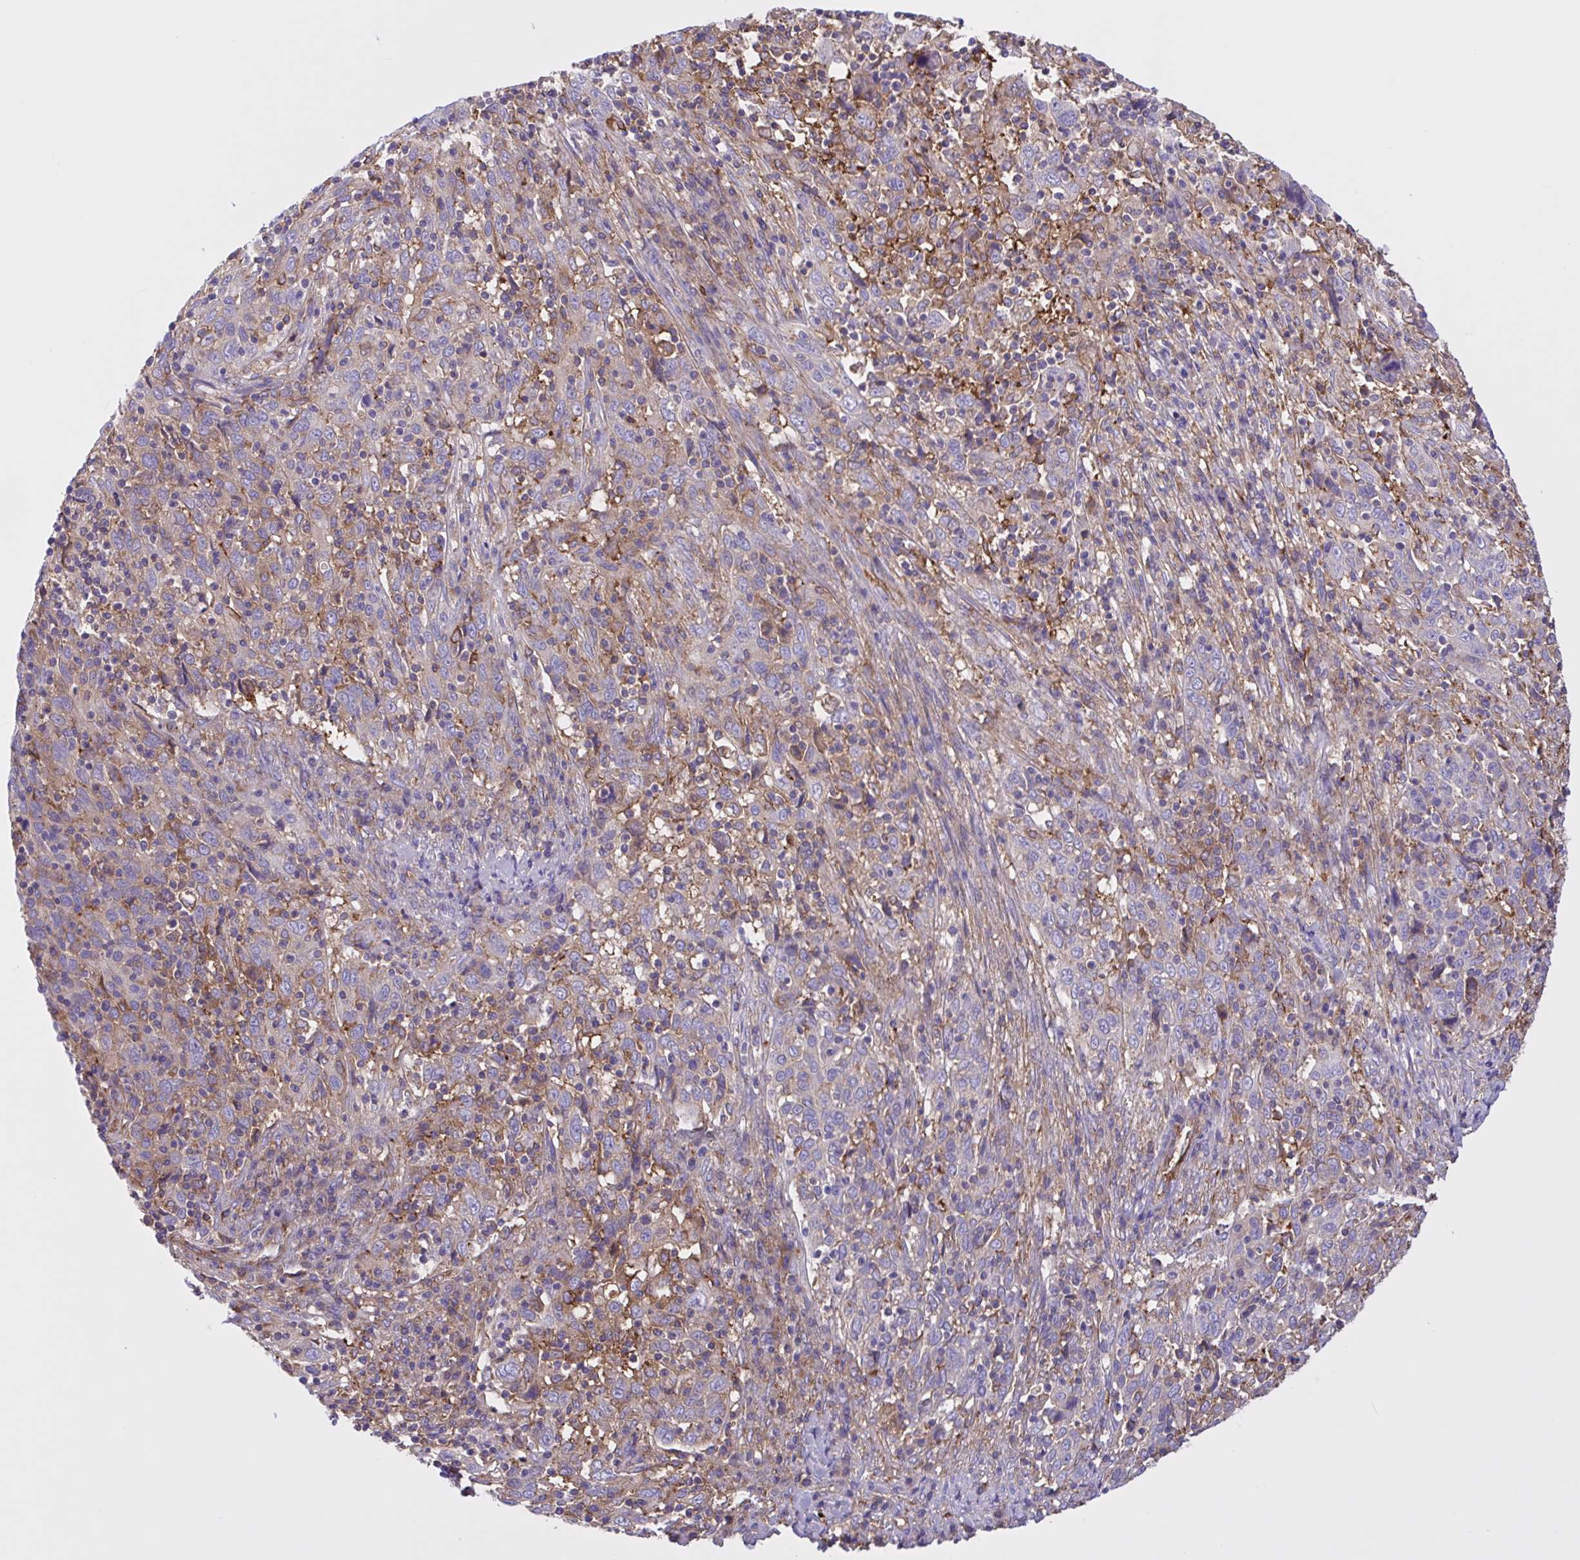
{"staining": {"intensity": "negative", "quantity": "none", "location": "none"}, "tissue": "cervical cancer", "cell_type": "Tumor cells", "image_type": "cancer", "snomed": [{"axis": "morphology", "description": "Squamous cell carcinoma, NOS"}, {"axis": "topography", "description": "Cervix"}], "caption": "Immunohistochemical staining of human squamous cell carcinoma (cervical) reveals no significant positivity in tumor cells. (DAB IHC visualized using brightfield microscopy, high magnification).", "gene": "OR51M1", "patient": {"sex": "female", "age": 46}}